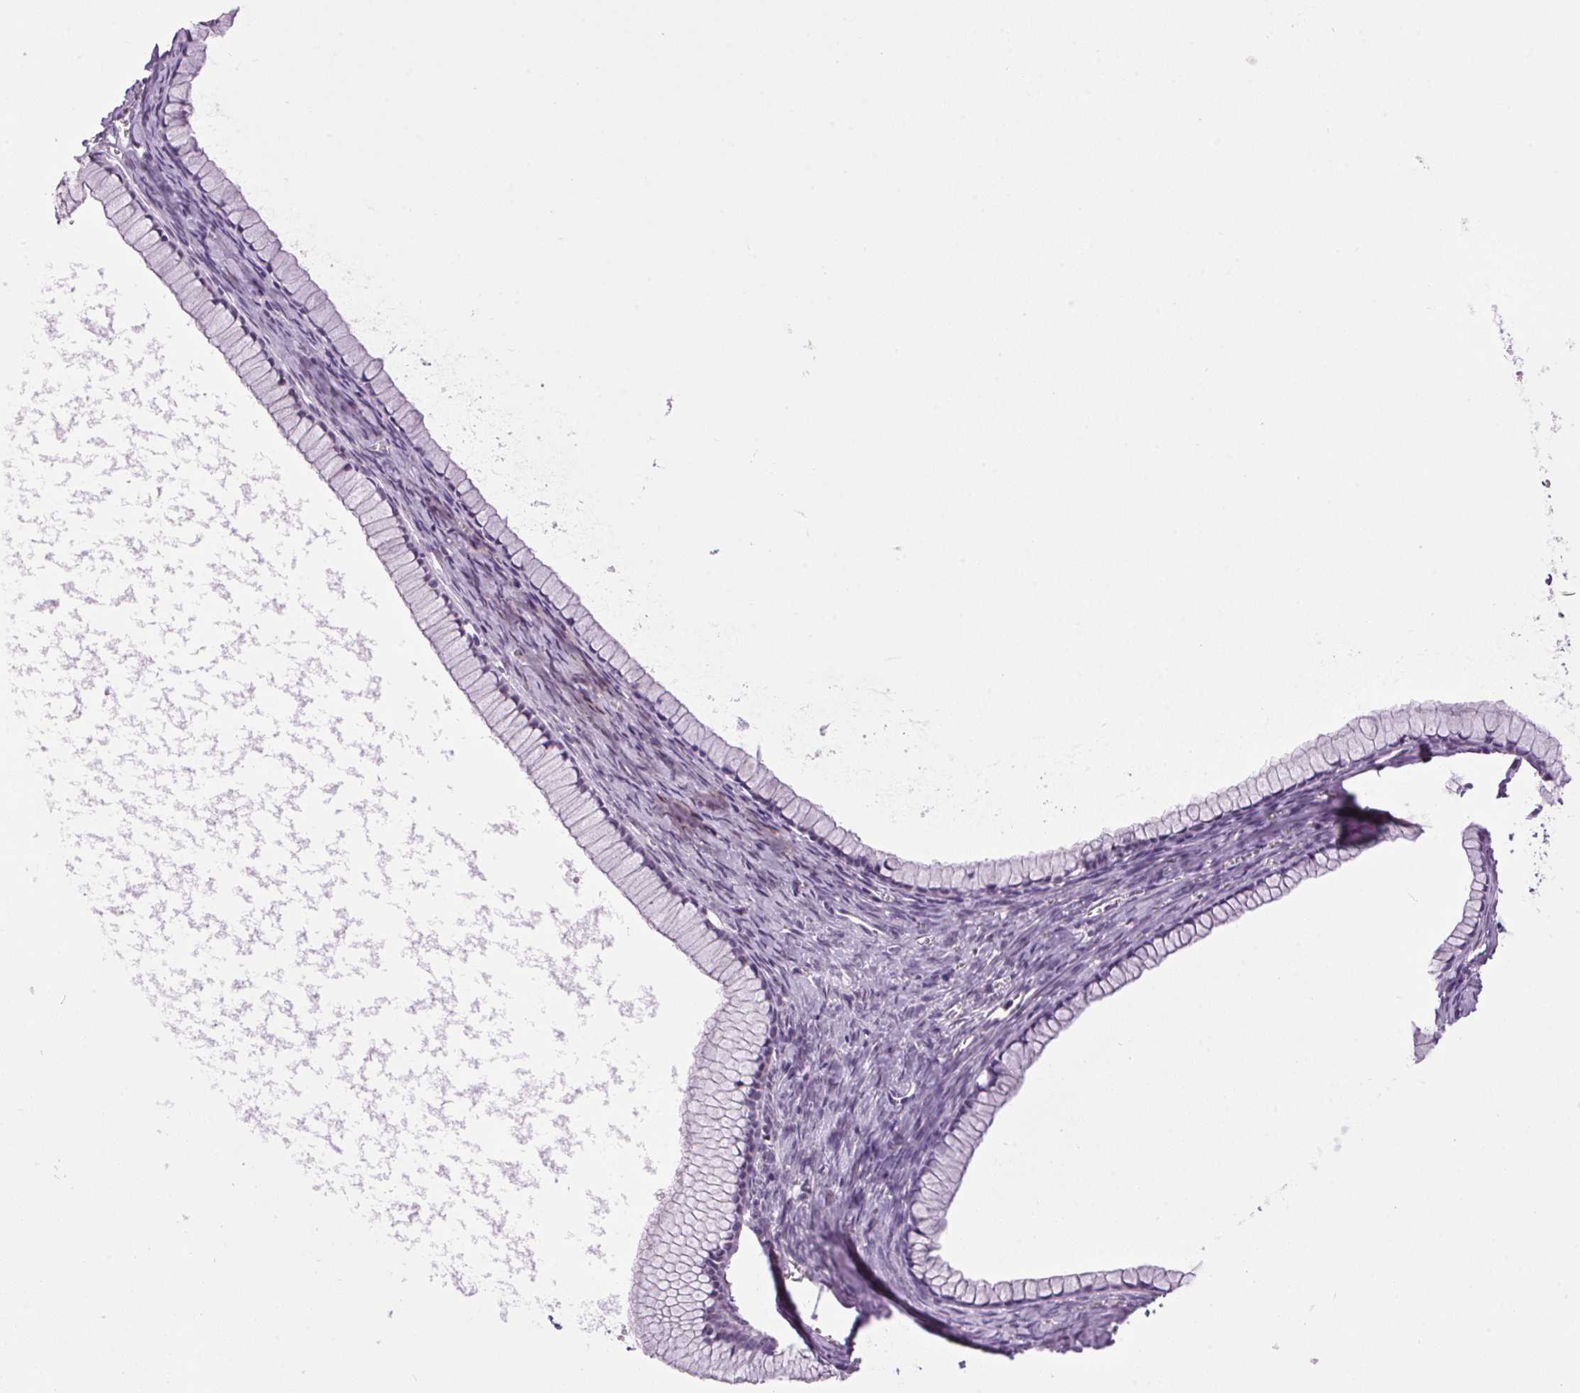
{"staining": {"intensity": "negative", "quantity": "none", "location": "none"}, "tissue": "ovarian cancer", "cell_type": "Tumor cells", "image_type": "cancer", "snomed": [{"axis": "morphology", "description": "Cystadenocarcinoma, mucinous, NOS"}, {"axis": "topography", "description": "Ovary"}], "caption": "A high-resolution image shows immunohistochemistry (IHC) staining of ovarian cancer (mucinous cystadenocarcinoma), which exhibits no significant positivity in tumor cells. (Stains: DAB (3,3'-diaminobenzidine) immunohistochemistry (IHC) with hematoxylin counter stain, Microscopy: brightfield microscopy at high magnification).", "gene": "SMIM13", "patient": {"sex": "female", "age": 41}}